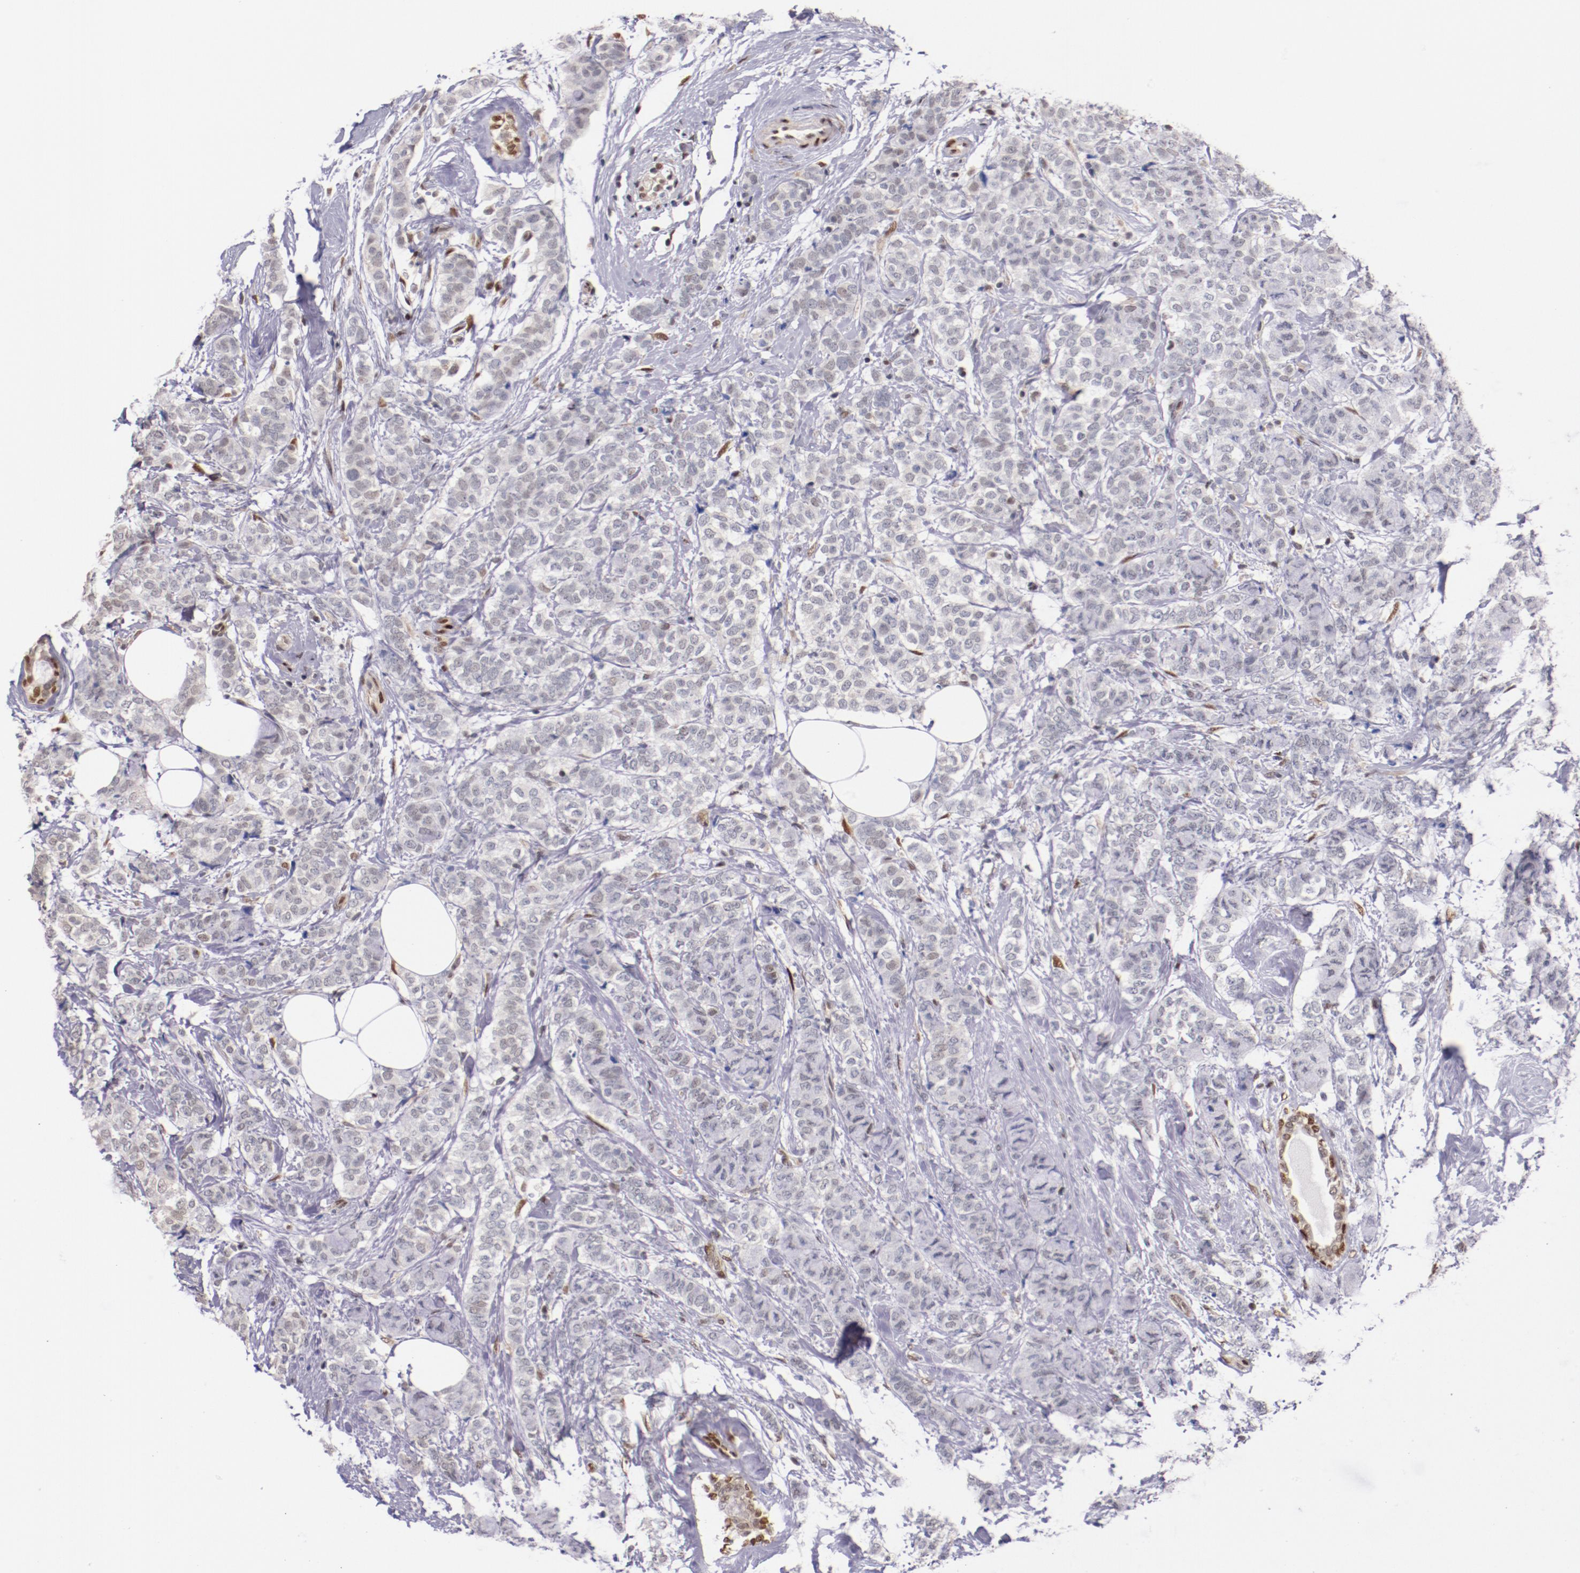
{"staining": {"intensity": "weak", "quantity": "<25%", "location": "nuclear"}, "tissue": "breast cancer", "cell_type": "Tumor cells", "image_type": "cancer", "snomed": [{"axis": "morphology", "description": "Lobular carcinoma"}, {"axis": "topography", "description": "Breast"}], "caption": "The micrograph demonstrates no staining of tumor cells in breast cancer (lobular carcinoma). (DAB (3,3'-diaminobenzidine) immunohistochemistry, high magnification).", "gene": "SRF", "patient": {"sex": "female", "age": 60}}